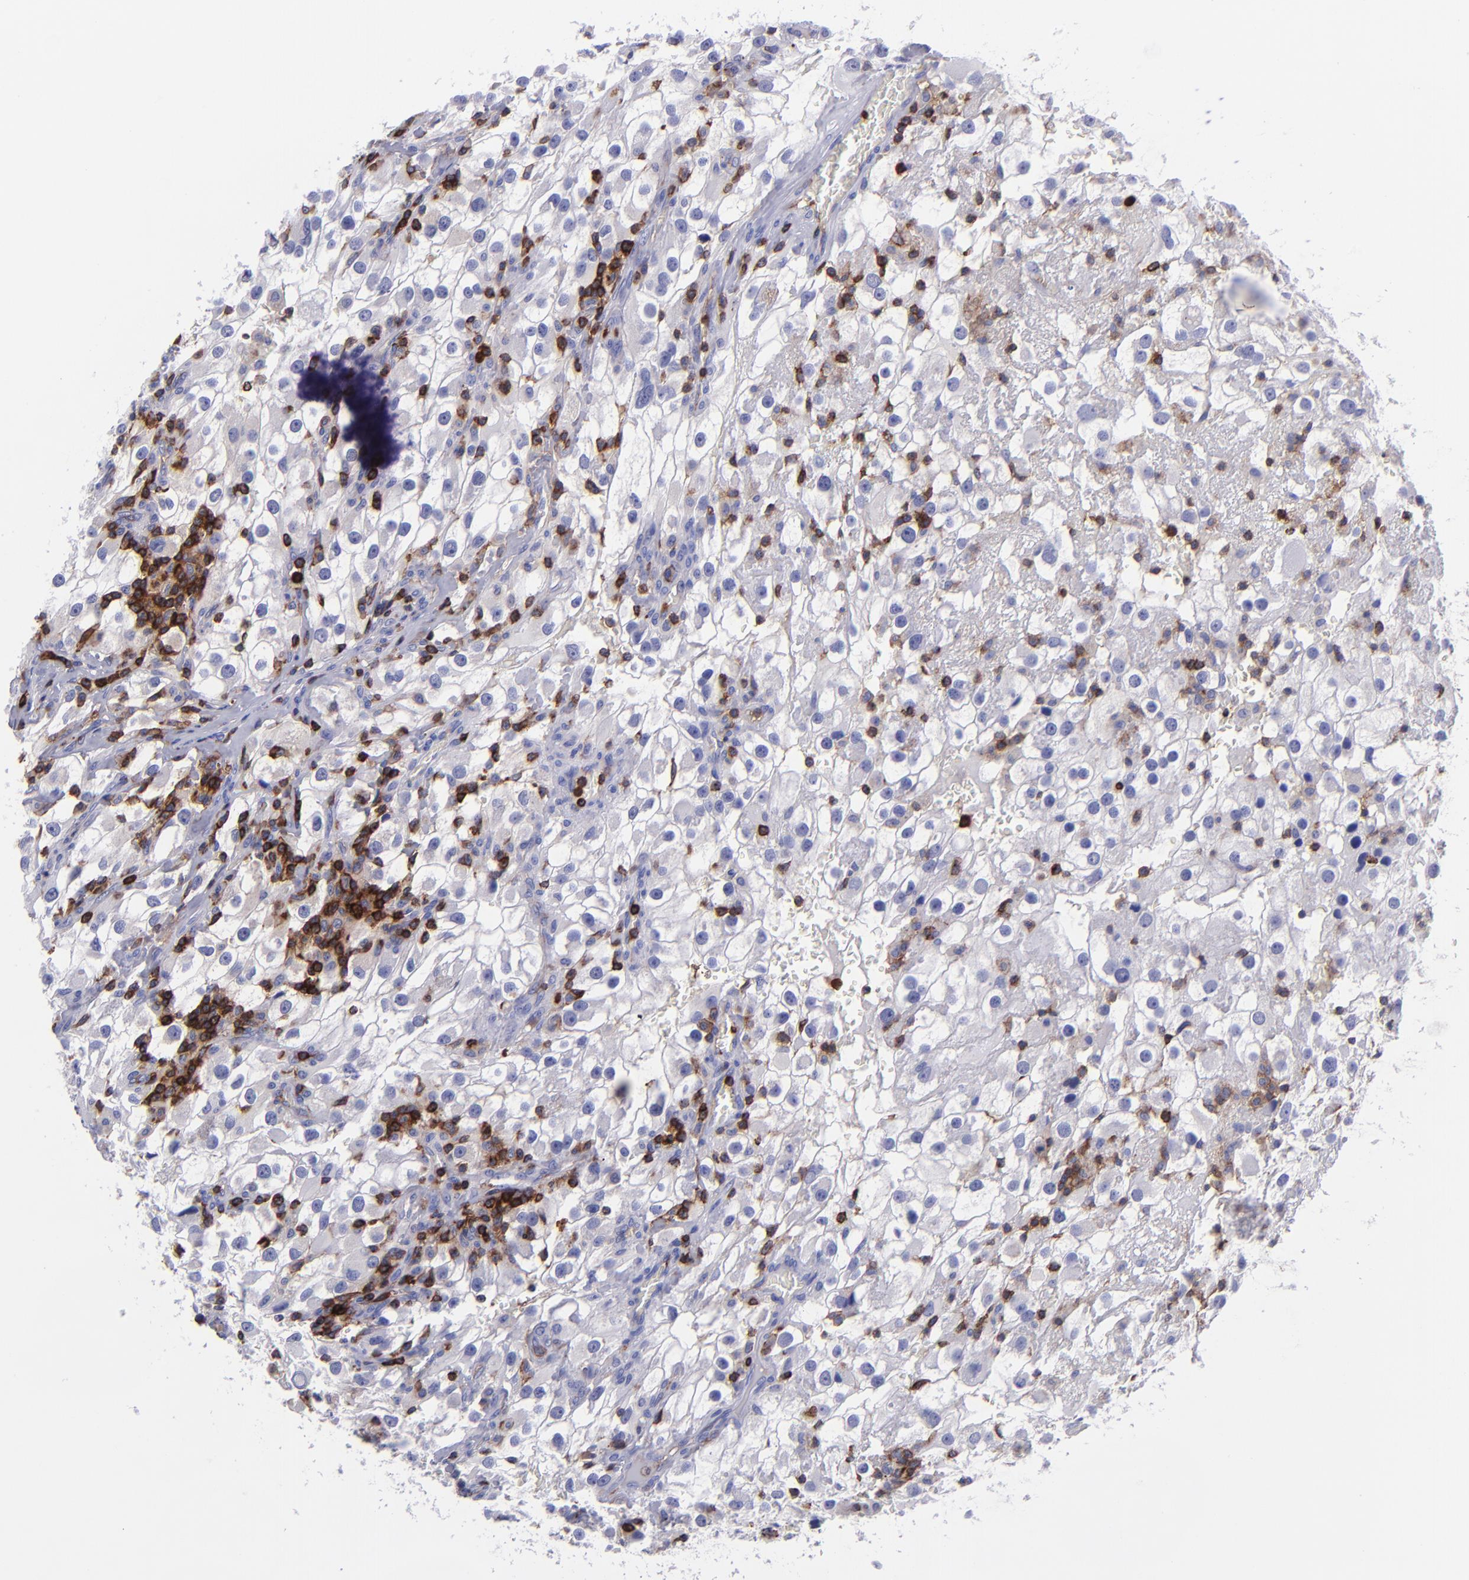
{"staining": {"intensity": "negative", "quantity": "none", "location": "none"}, "tissue": "renal cancer", "cell_type": "Tumor cells", "image_type": "cancer", "snomed": [{"axis": "morphology", "description": "Adenocarcinoma, NOS"}, {"axis": "topography", "description": "Kidney"}], "caption": "IHC histopathology image of human renal adenocarcinoma stained for a protein (brown), which shows no expression in tumor cells.", "gene": "ICAM3", "patient": {"sex": "female", "age": 52}}